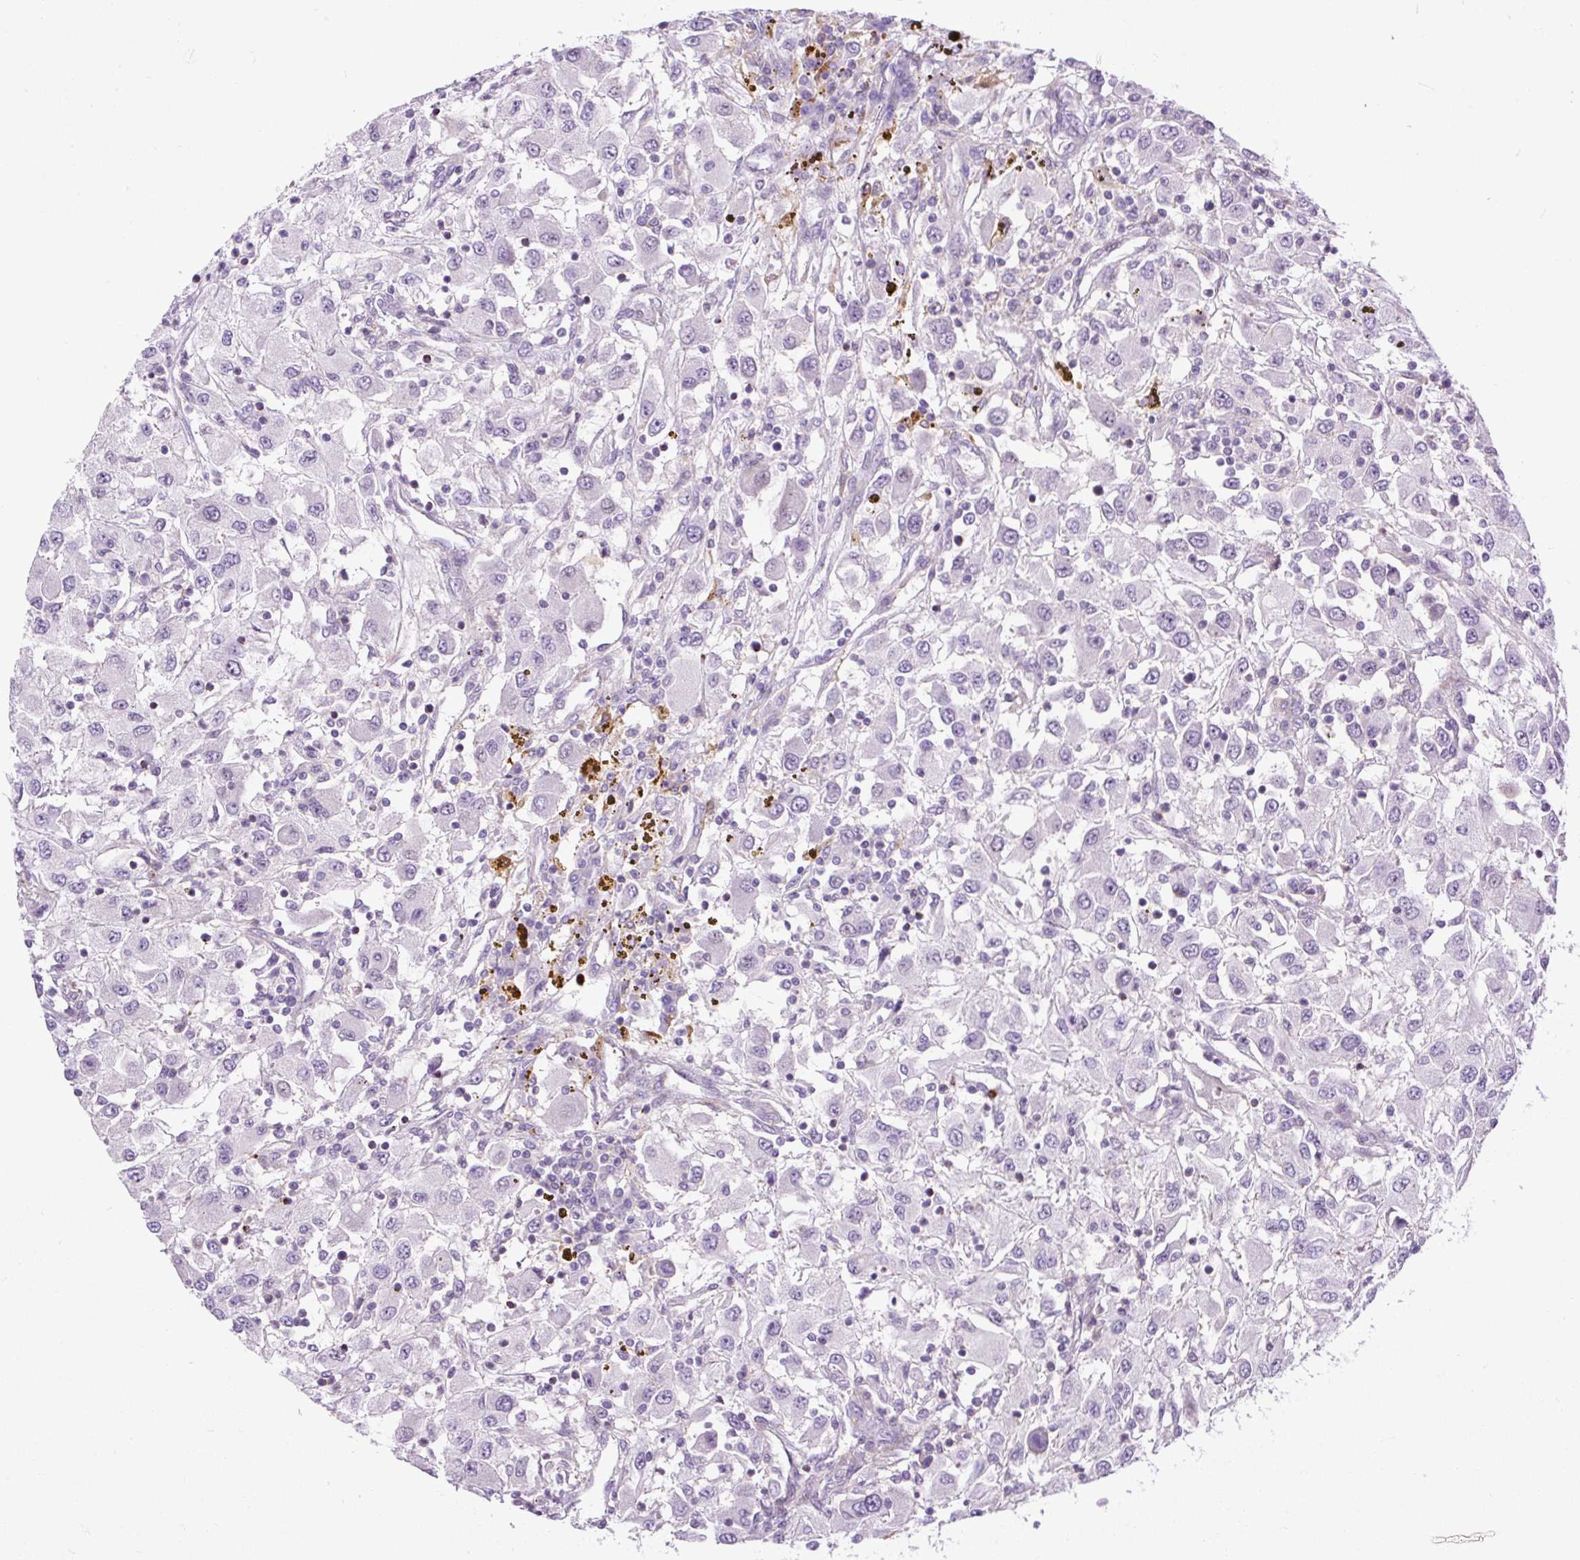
{"staining": {"intensity": "negative", "quantity": "none", "location": "none"}, "tissue": "renal cancer", "cell_type": "Tumor cells", "image_type": "cancer", "snomed": [{"axis": "morphology", "description": "Adenocarcinoma, NOS"}, {"axis": "topography", "description": "Kidney"}], "caption": "Human renal adenocarcinoma stained for a protein using IHC displays no staining in tumor cells.", "gene": "ZNF197", "patient": {"sex": "female", "age": 67}}